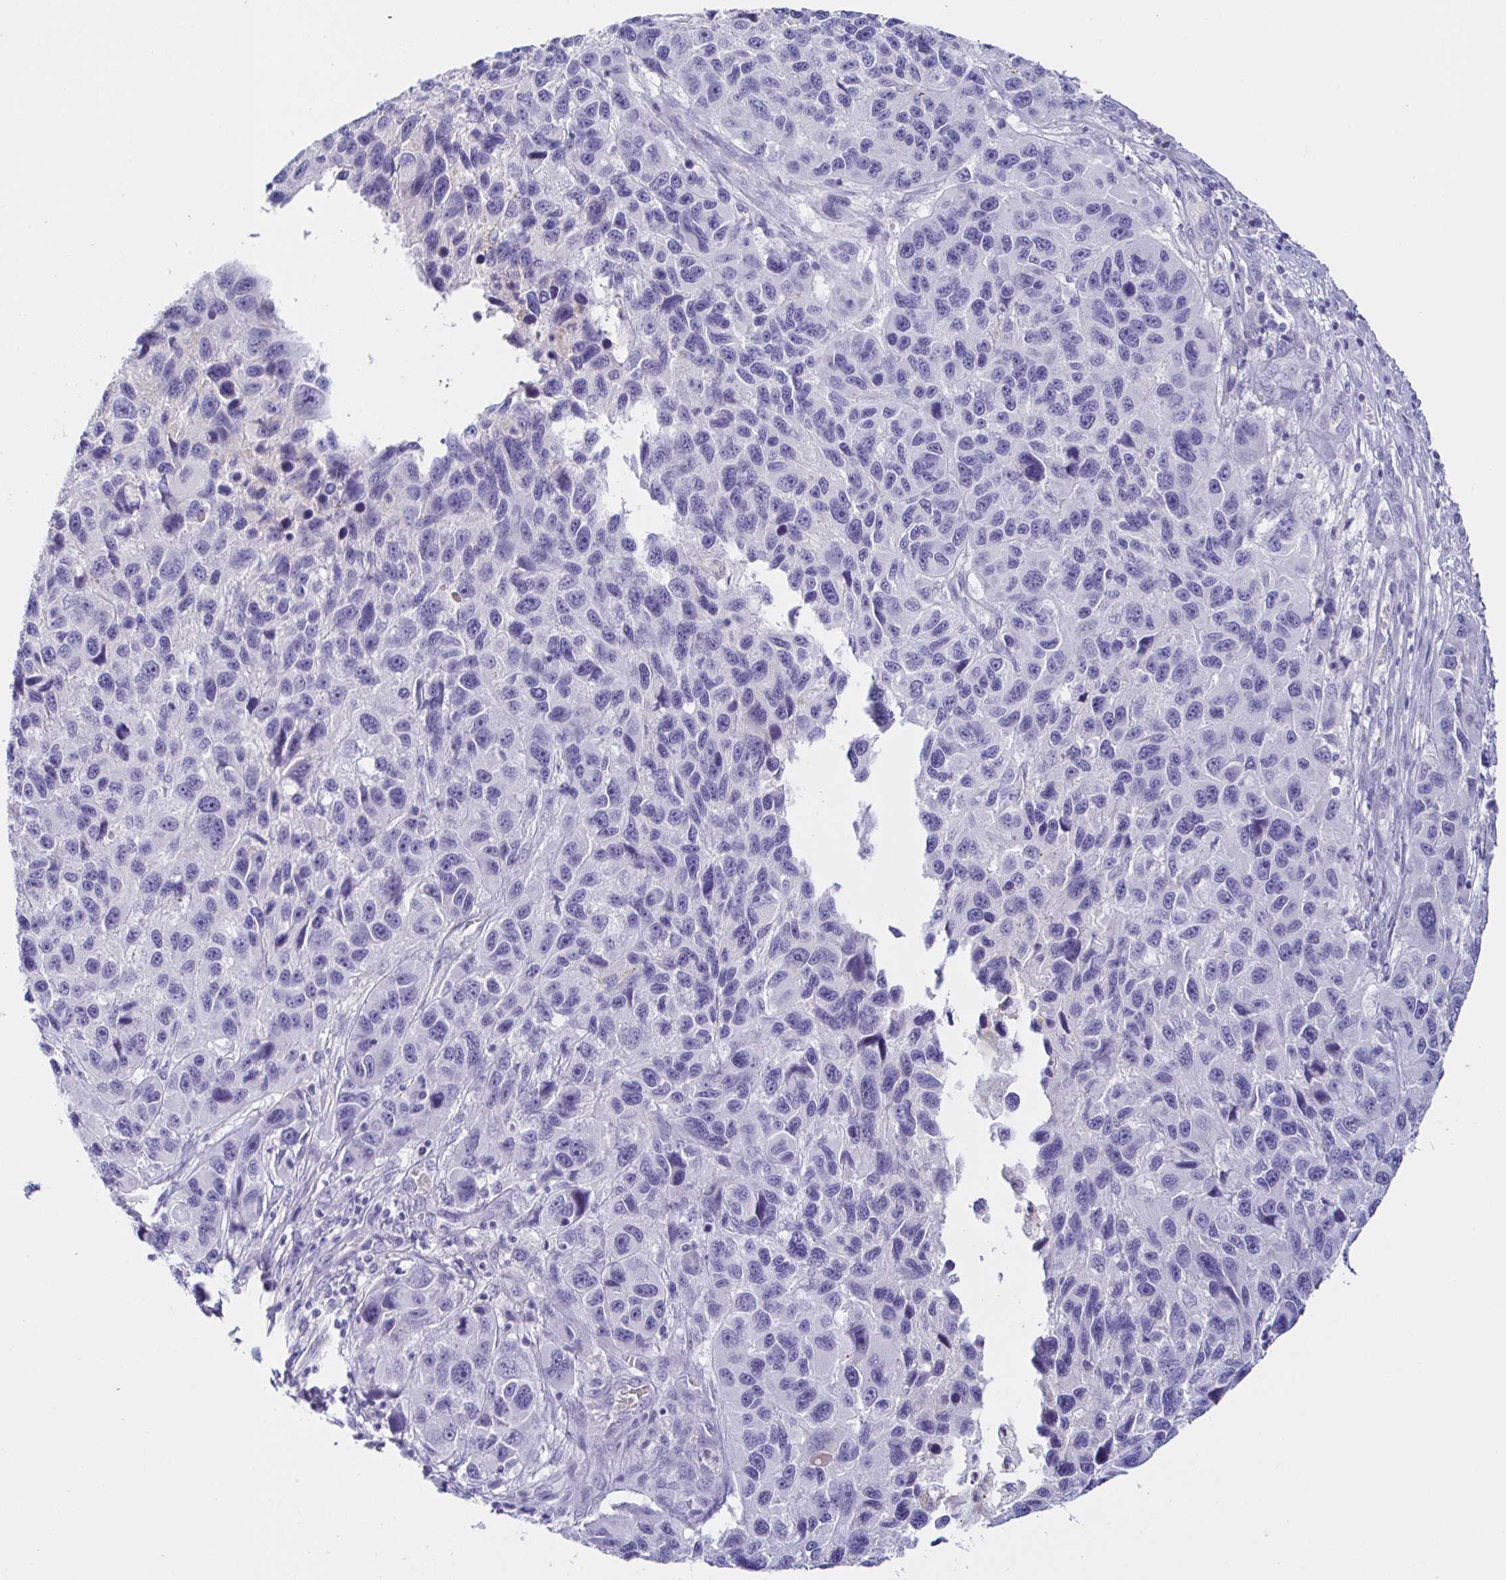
{"staining": {"intensity": "negative", "quantity": "none", "location": "none"}, "tissue": "melanoma", "cell_type": "Tumor cells", "image_type": "cancer", "snomed": [{"axis": "morphology", "description": "Malignant melanoma, NOS"}, {"axis": "topography", "description": "Skin"}], "caption": "A high-resolution histopathology image shows immunohistochemistry staining of melanoma, which demonstrates no significant positivity in tumor cells.", "gene": "SAA4", "patient": {"sex": "male", "age": 53}}